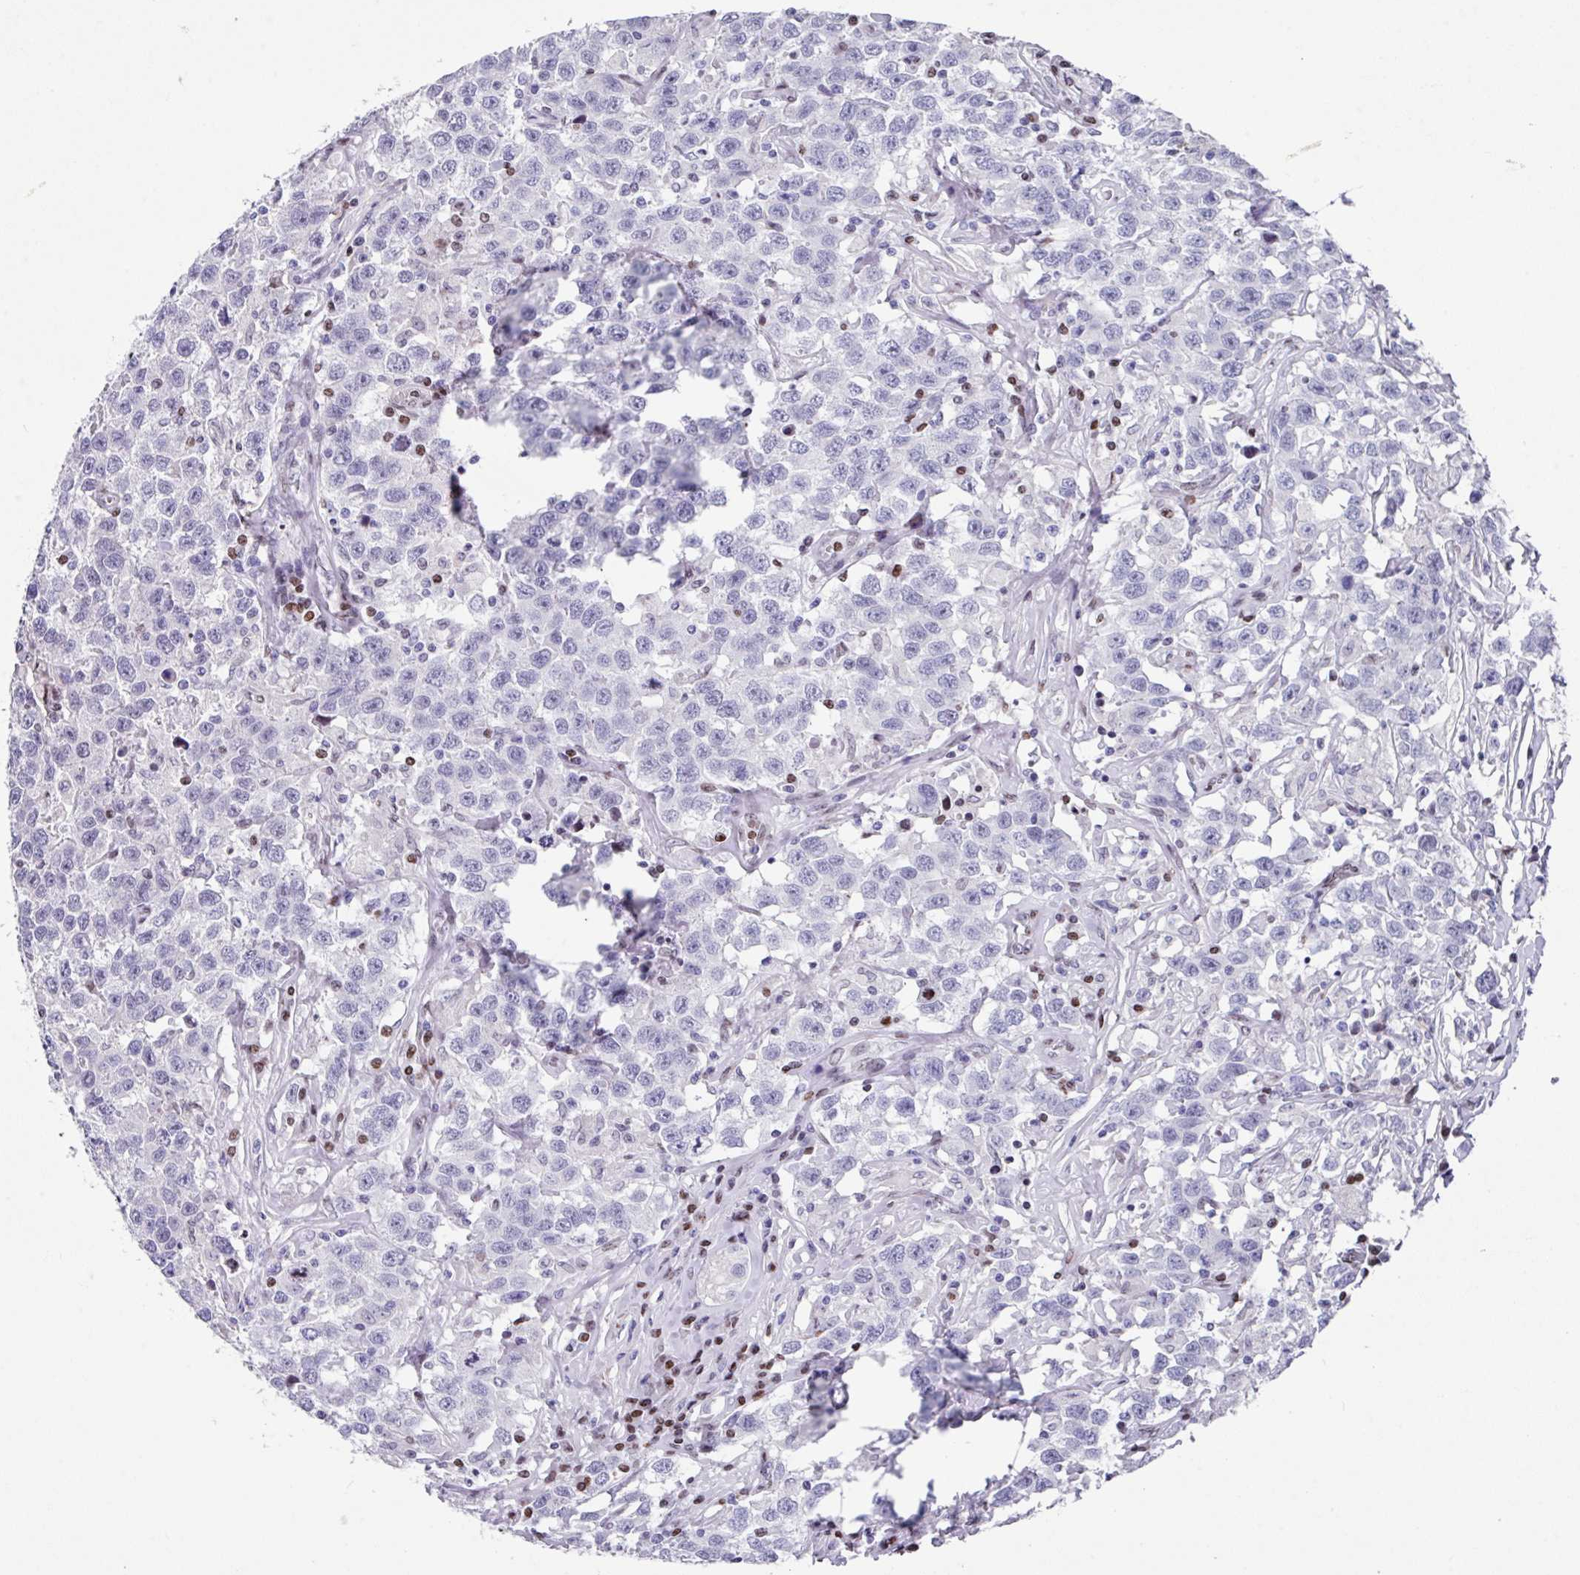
{"staining": {"intensity": "negative", "quantity": "none", "location": "none"}, "tissue": "testis cancer", "cell_type": "Tumor cells", "image_type": "cancer", "snomed": [{"axis": "morphology", "description": "Seminoma, NOS"}, {"axis": "topography", "description": "Testis"}], "caption": "Image shows no protein positivity in tumor cells of testis cancer (seminoma) tissue.", "gene": "TCF3", "patient": {"sex": "male", "age": 41}}